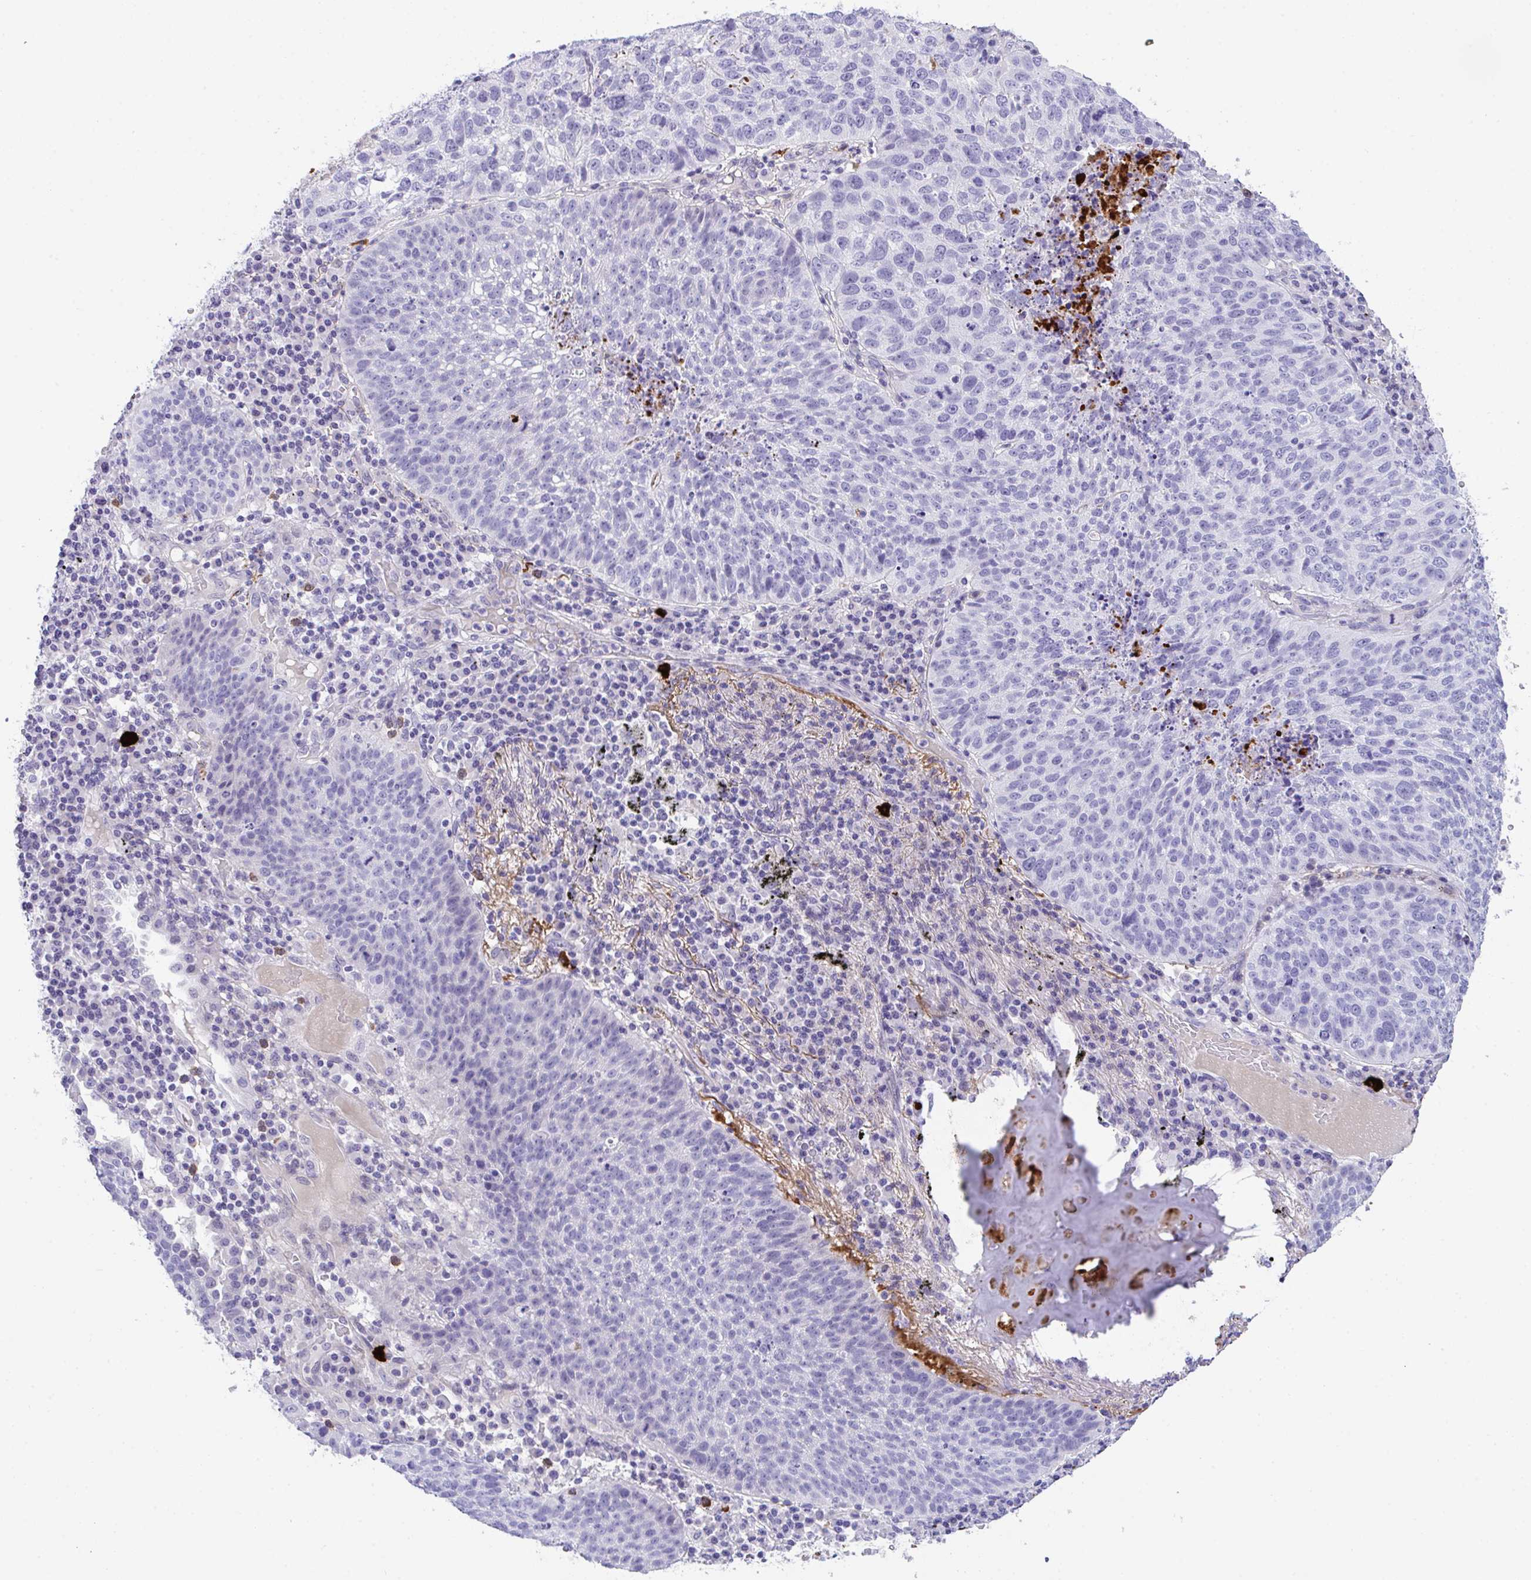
{"staining": {"intensity": "negative", "quantity": "none", "location": "none"}, "tissue": "lung cancer", "cell_type": "Tumor cells", "image_type": "cancer", "snomed": [{"axis": "morphology", "description": "Squamous cell carcinoma, NOS"}, {"axis": "topography", "description": "Lung"}], "caption": "An immunohistochemistry photomicrograph of lung cancer (squamous cell carcinoma) is shown. There is no staining in tumor cells of lung cancer (squamous cell carcinoma).", "gene": "KMT2E", "patient": {"sex": "male", "age": 63}}